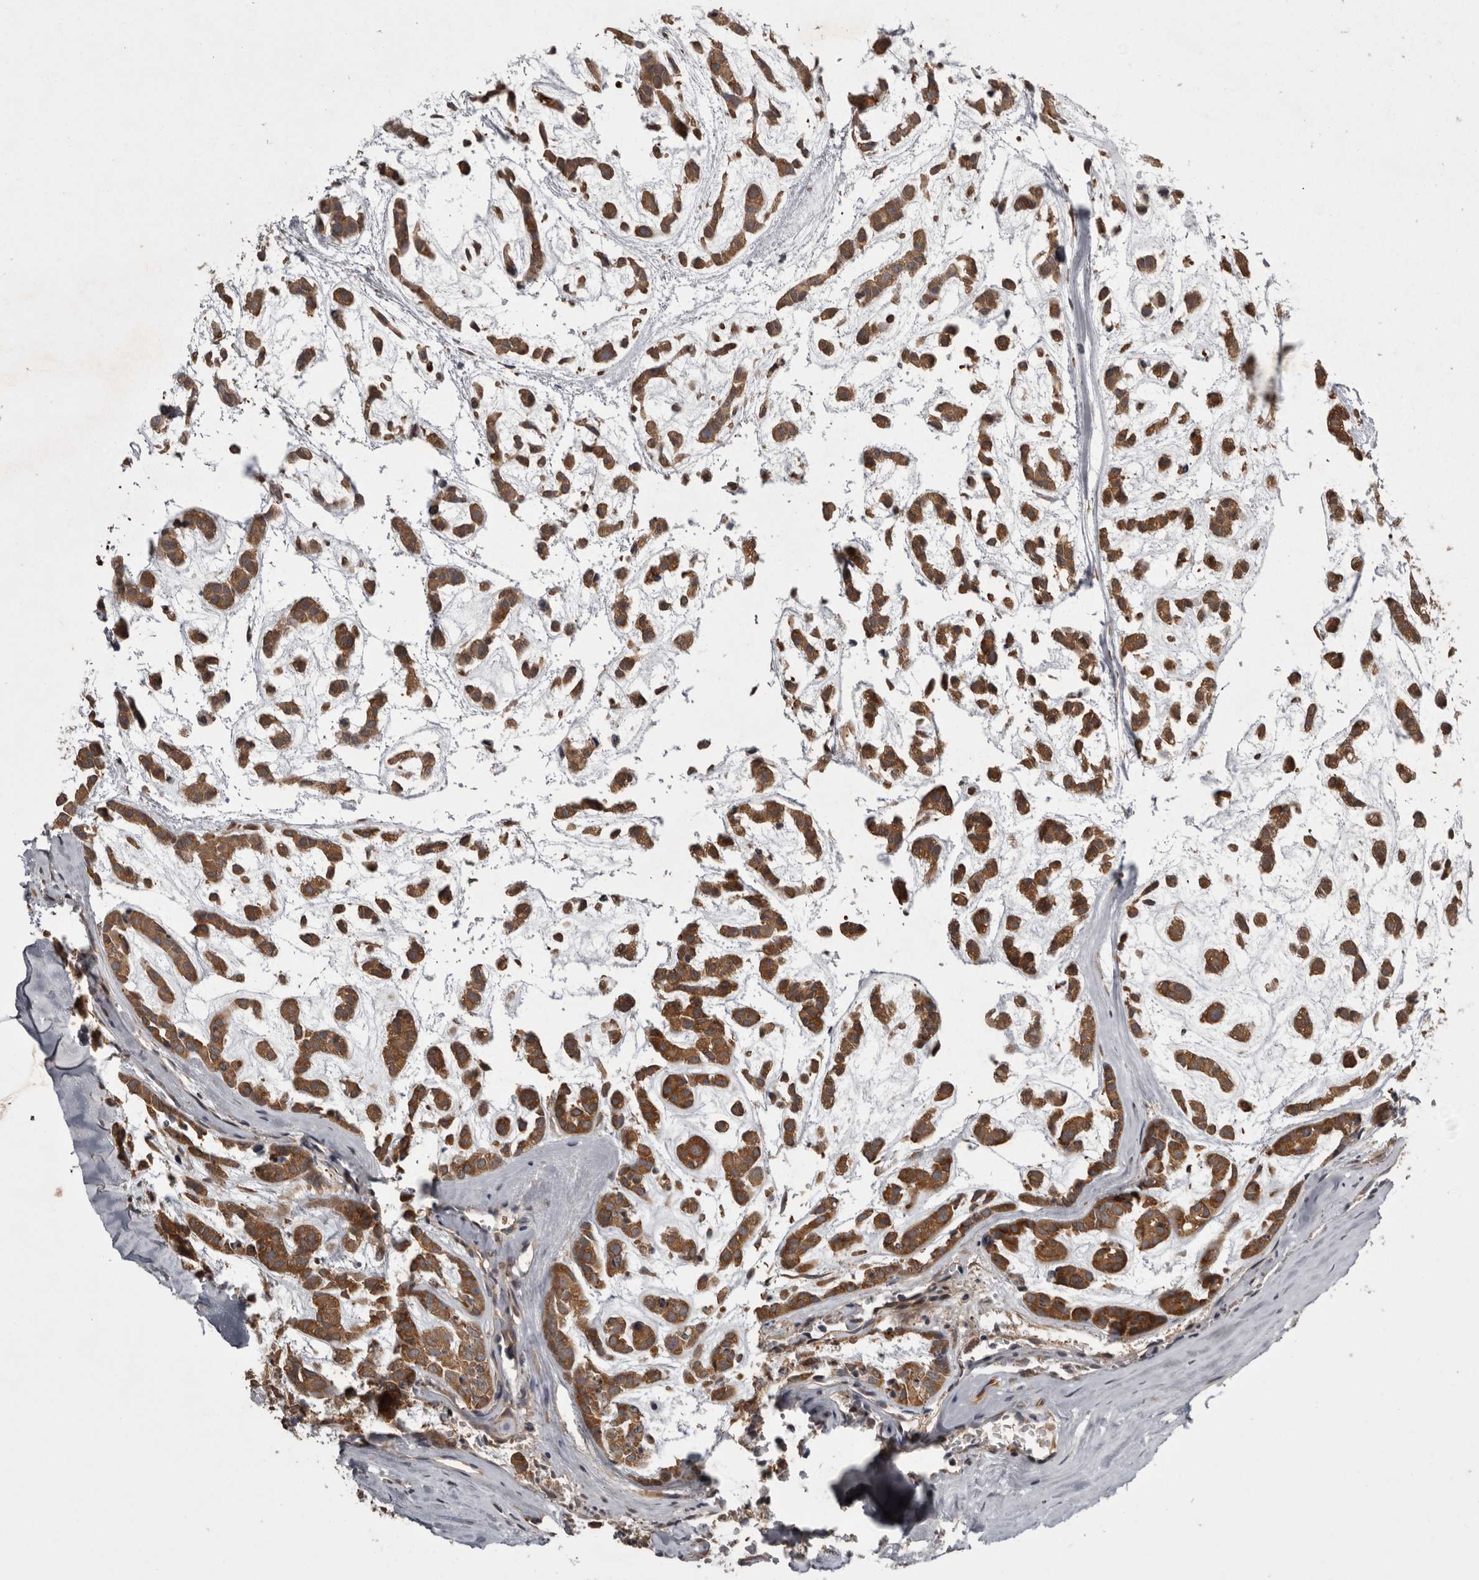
{"staining": {"intensity": "moderate", "quantity": ">75%", "location": "cytoplasmic/membranous"}, "tissue": "head and neck cancer", "cell_type": "Tumor cells", "image_type": "cancer", "snomed": [{"axis": "morphology", "description": "Adenocarcinoma, NOS"}, {"axis": "morphology", "description": "Adenoma, NOS"}, {"axis": "topography", "description": "Head-Neck"}], "caption": "High-power microscopy captured an immunohistochemistry (IHC) image of adenoma (head and neck), revealing moderate cytoplasmic/membranous staining in about >75% of tumor cells.", "gene": "DARS1", "patient": {"sex": "female", "age": 55}}